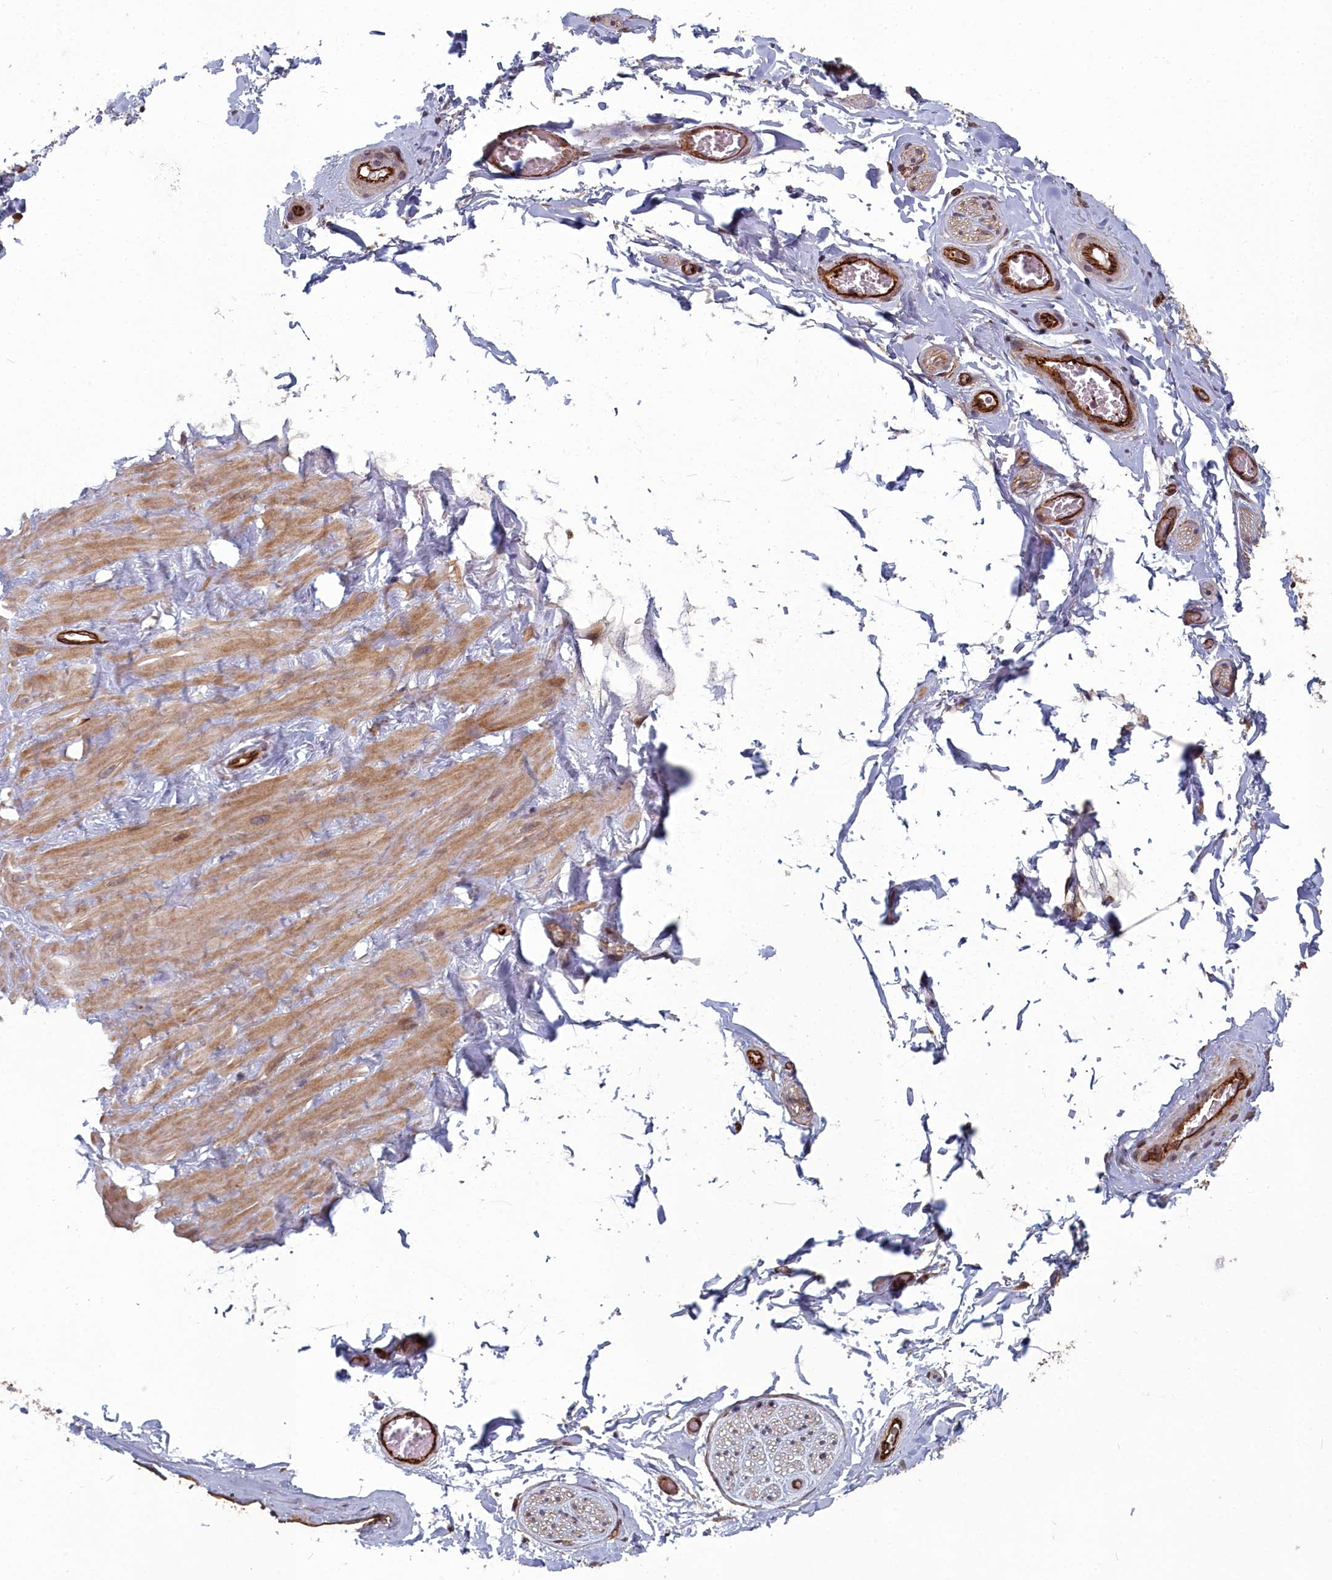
{"staining": {"intensity": "moderate", "quantity": ">75%", "location": "cytoplasmic/membranous"}, "tissue": "adipose tissue", "cell_type": "Adipocytes", "image_type": "normal", "snomed": [{"axis": "morphology", "description": "Normal tissue, NOS"}, {"axis": "topography", "description": "Soft tissue"}, {"axis": "topography", "description": "Adipose tissue"}, {"axis": "topography", "description": "Vascular tissue"}, {"axis": "topography", "description": "Peripheral nerve tissue"}], "caption": "This histopathology image displays immunohistochemistry (IHC) staining of benign adipose tissue, with medium moderate cytoplasmic/membranous positivity in about >75% of adipocytes.", "gene": "TSPYL4", "patient": {"sex": "male", "age": 46}}